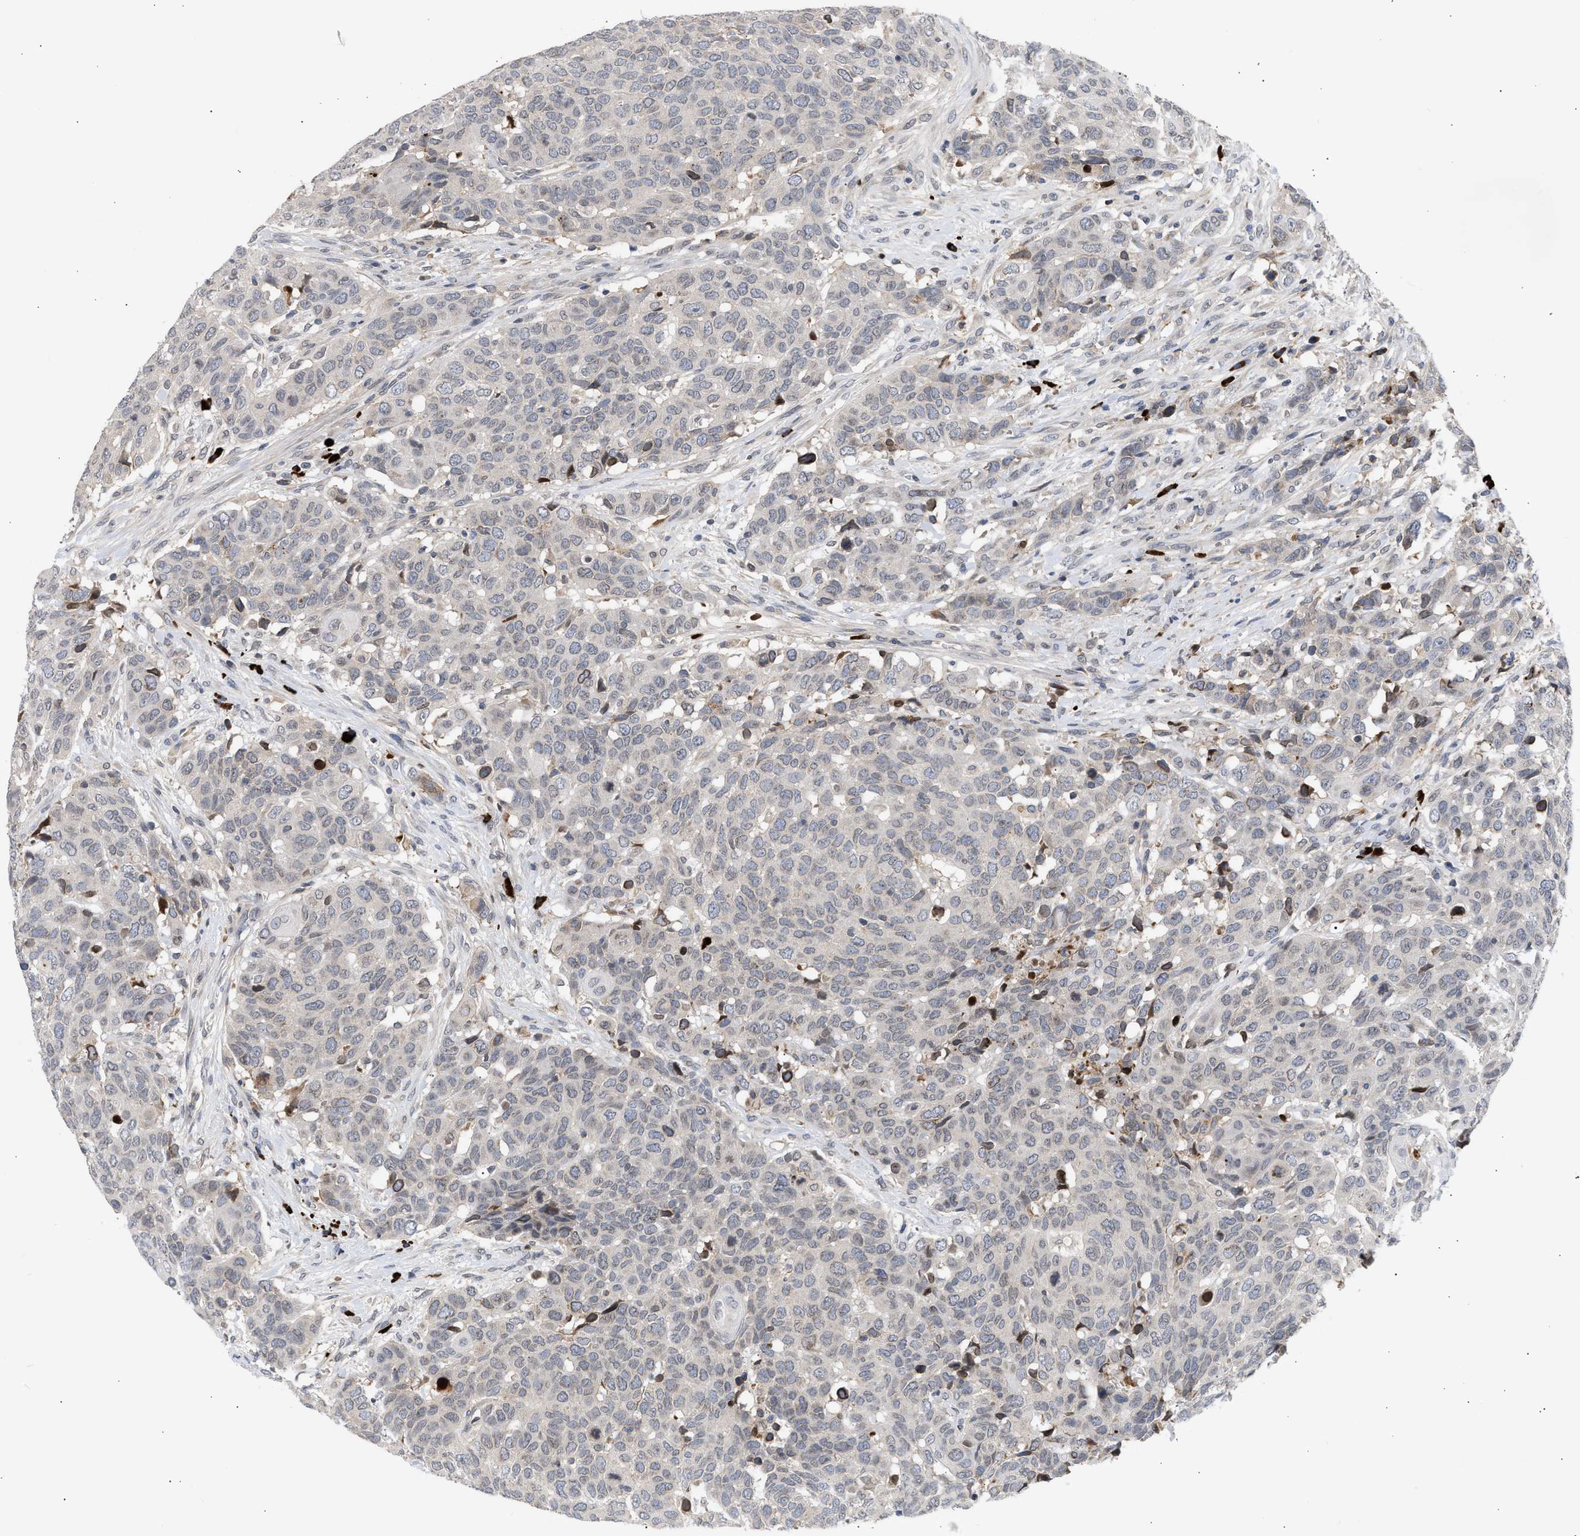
{"staining": {"intensity": "negative", "quantity": "none", "location": "none"}, "tissue": "head and neck cancer", "cell_type": "Tumor cells", "image_type": "cancer", "snomed": [{"axis": "morphology", "description": "Squamous cell carcinoma, NOS"}, {"axis": "topography", "description": "Head-Neck"}], "caption": "A high-resolution image shows immunohistochemistry (IHC) staining of squamous cell carcinoma (head and neck), which shows no significant expression in tumor cells.", "gene": "NUP62", "patient": {"sex": "male", "age": 66}}